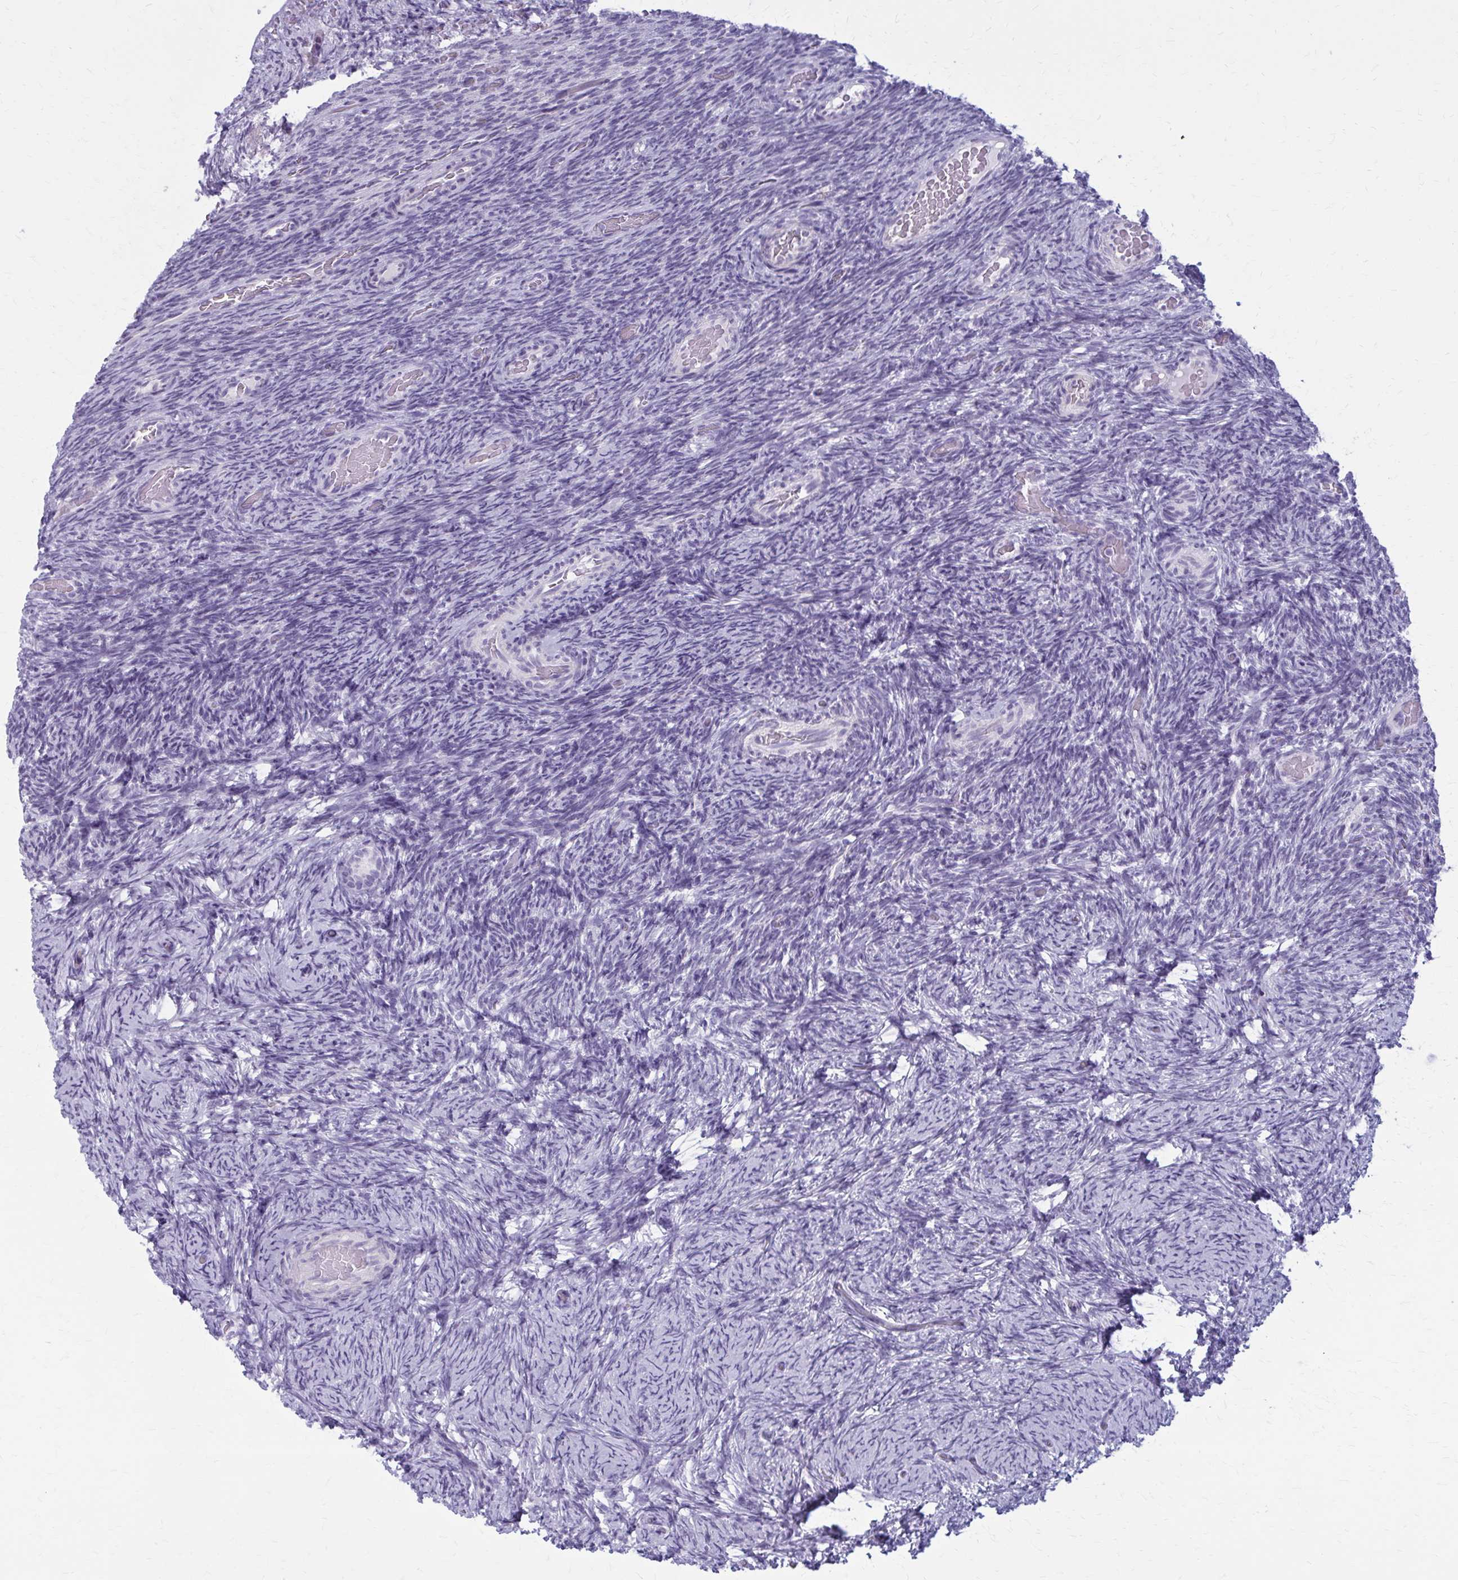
{"staining": {"intensity": "negative", "quantity": "none", "location": "none"}, "tissue": "ovary", "cell_type": "Ovarian stroma cells", "image_type": "normal", "snomed": [{"axis": "morphology", "description": "Normal tissue, NOS"}, {"axis": "topography", "description": "Ovary"}], "caption": "Ovarian stroma cells show no significant positivity in benign ovary. (DAB (3,3'-diaminobenzidine) IHC with hematoxylin counter stain).", "gene": "CASQ2", "patient": {"sex": "female", "age": 34}}